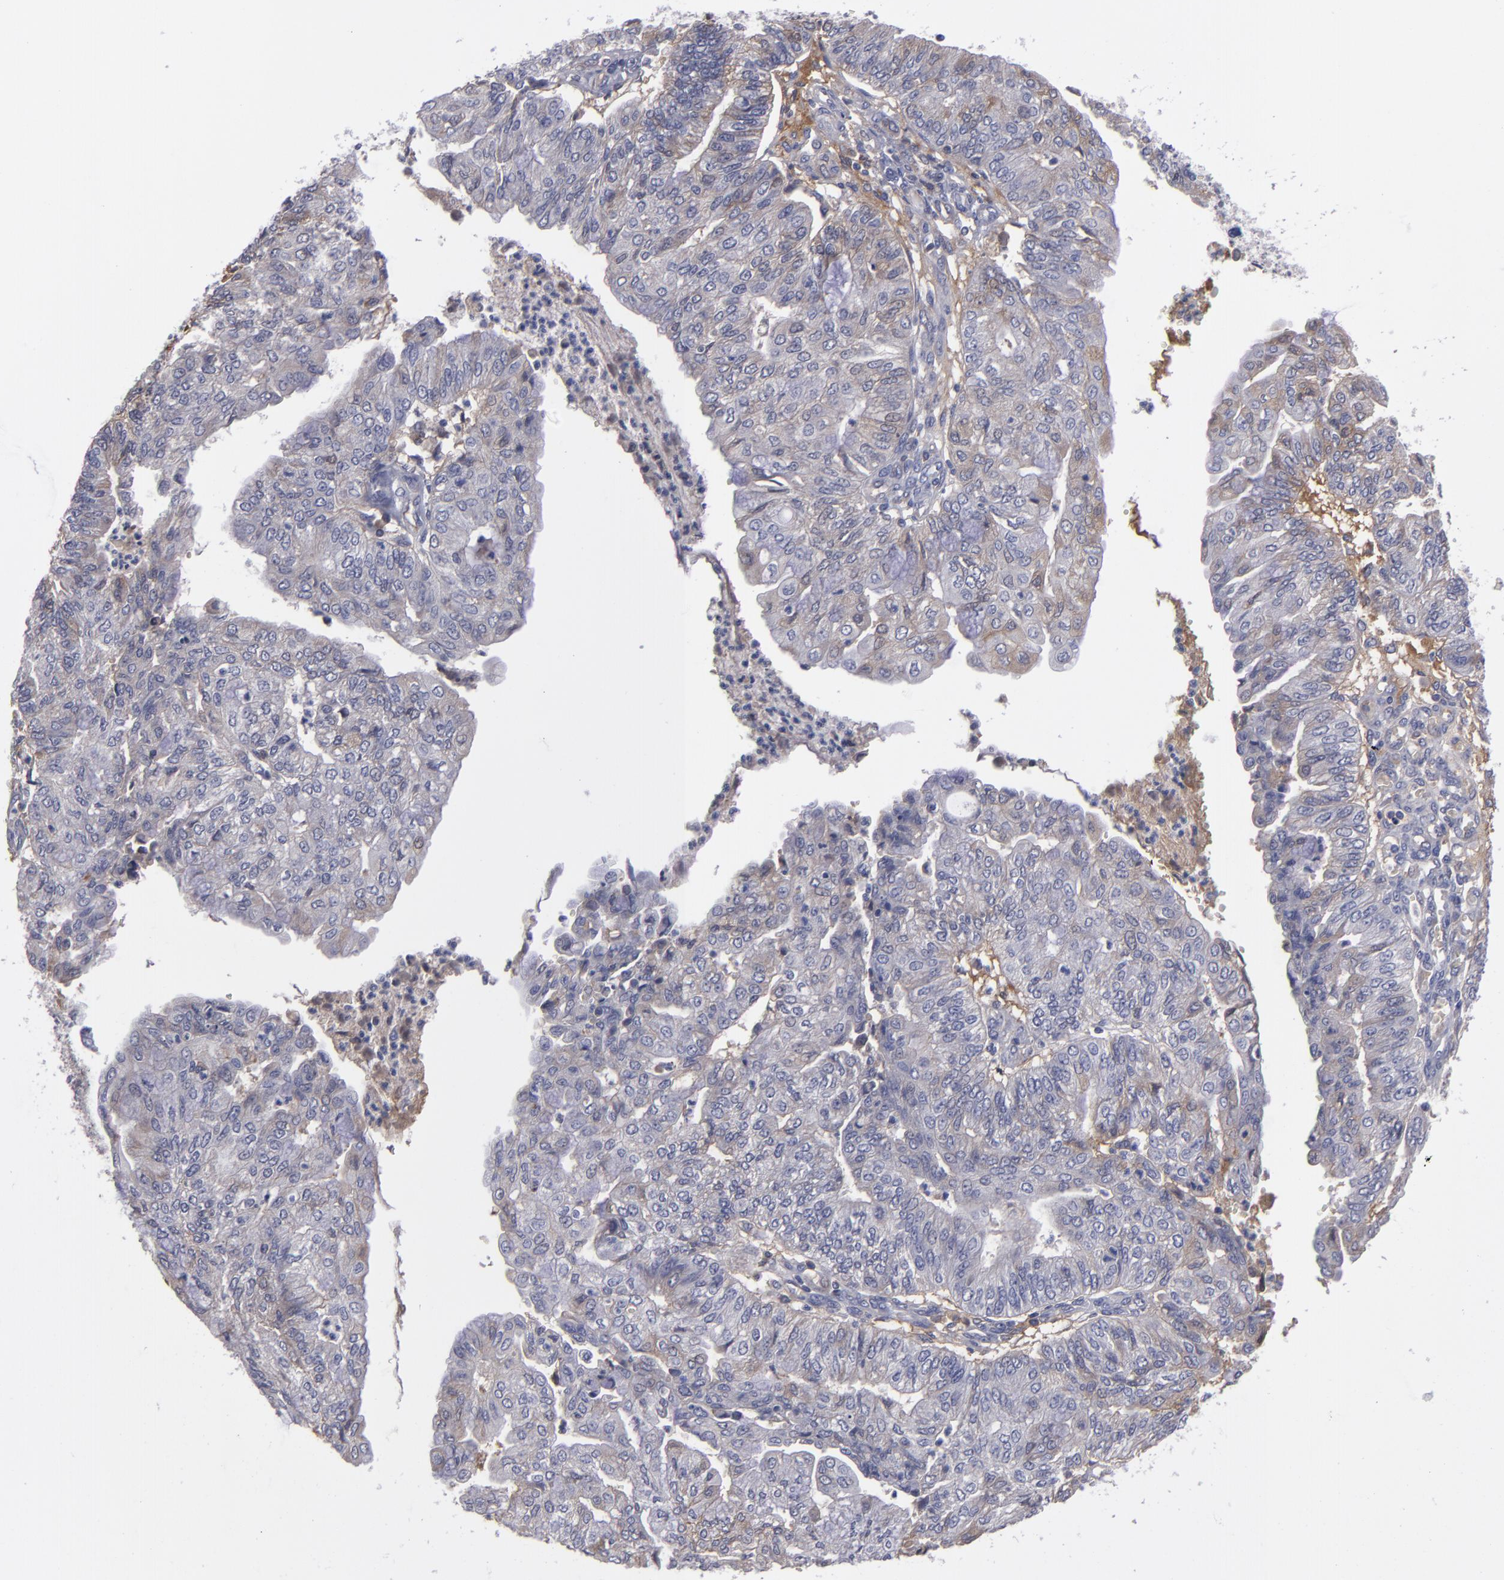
{"staining": {"intensity": "weak", "quantity": "<25%", "location": "cytoplasmic/membranous"}, "tissue": "endometrial cancer", "cell_type": "Tumor cells", "image_type": "cancer", "snomed": [{"axis": "morphology", "description": "Adenocarcinoma, NOS"}, {"axis": "topography", "description": "Endometrium"}], "caption": "Immunohistochemical staining of endometrial cancer (adenocarcinoma) exhibits no significant positivity in tumor cells. The staining was performed using DAB (3,3'-diaminobenzidine) to visualize the protein expression in brown, while the nuclei were stained in blue with hematoxylin (Magnification: 20x).", "gene": "ITIH4", "patient": {"sex": "female", "age": 59}}